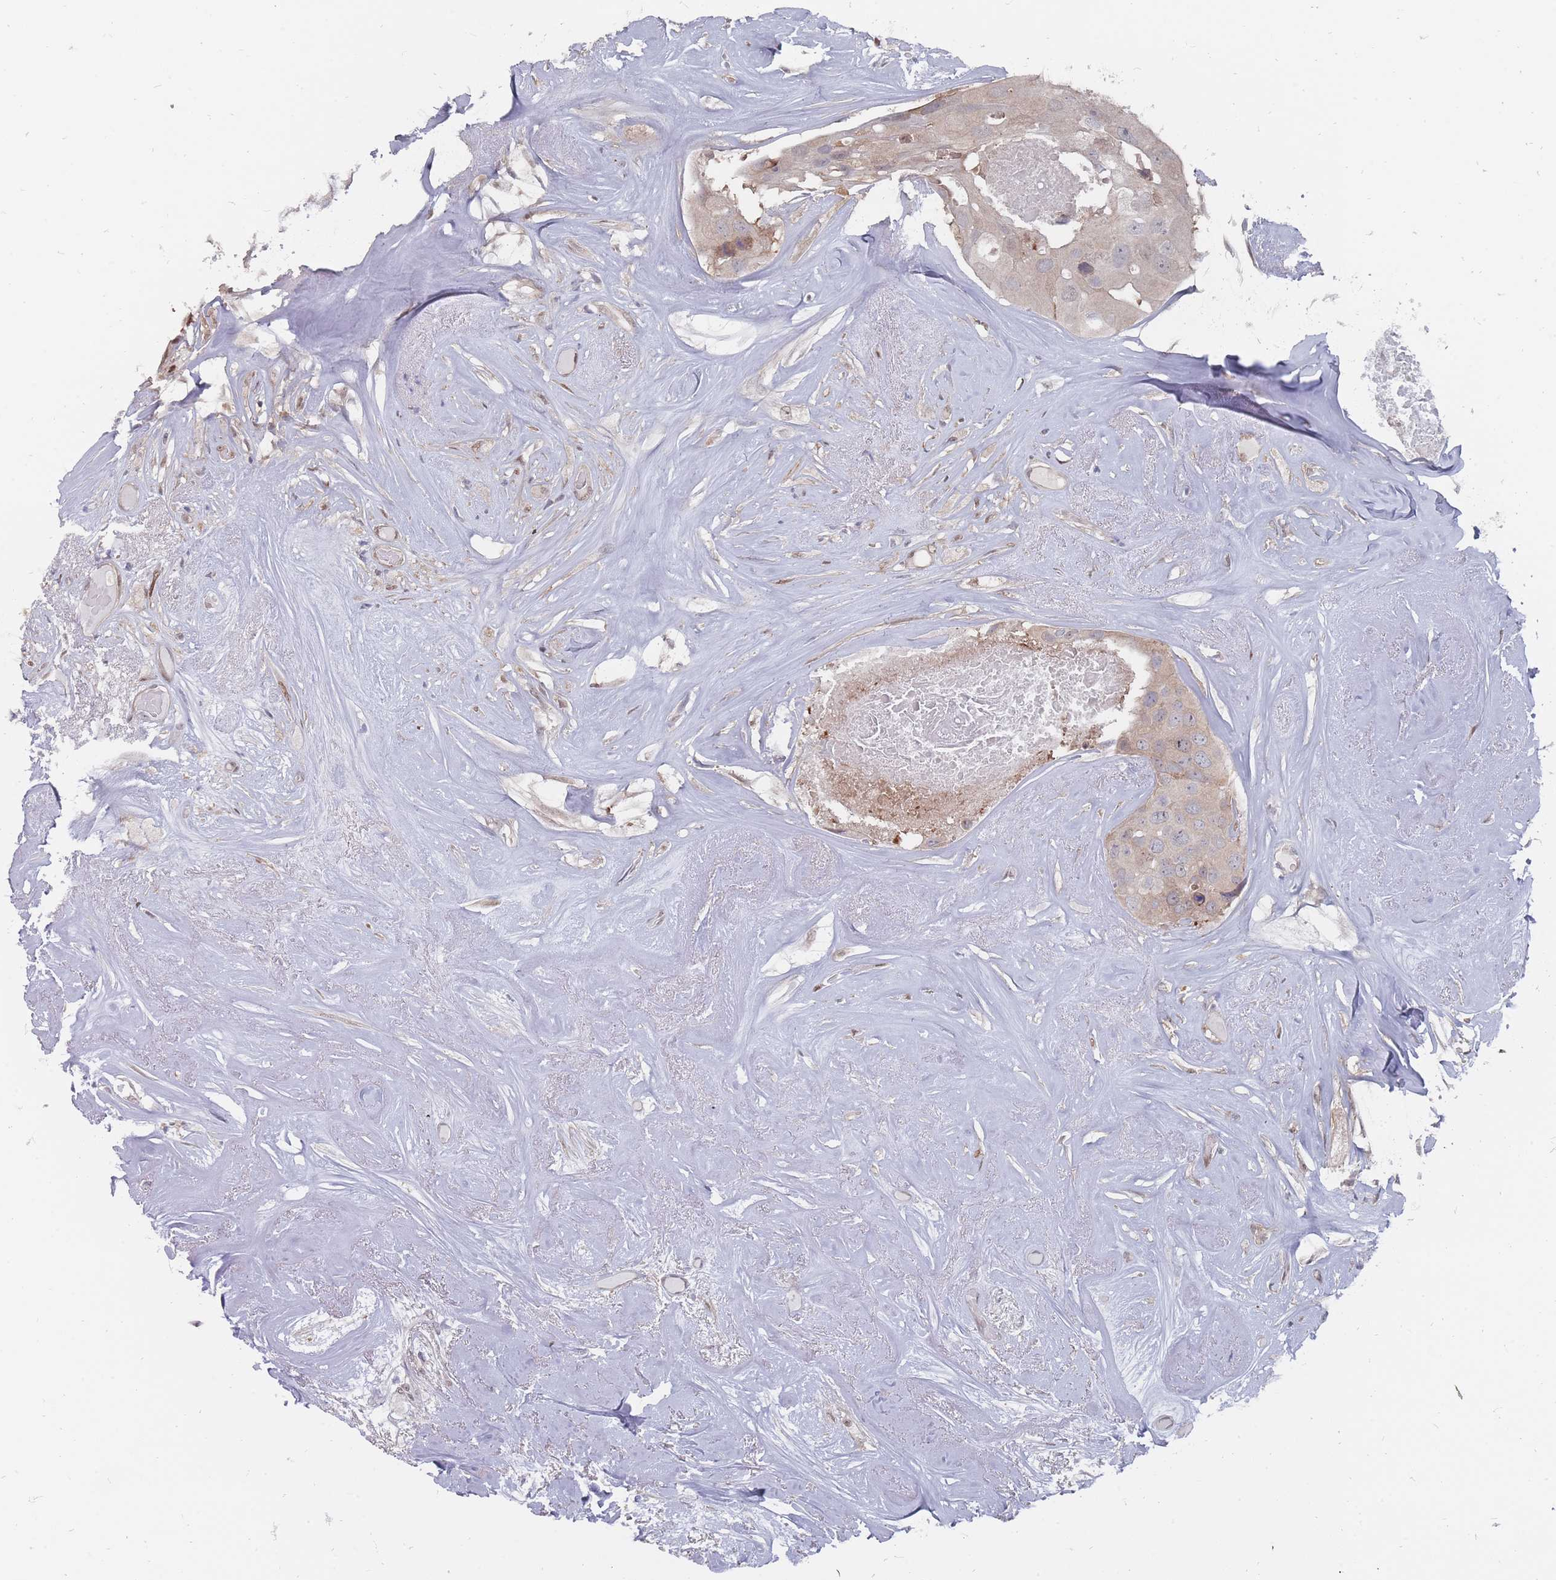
{"staining": {"intensity": "negative", "quantity": "none", "location": "none"}, "tissue": "head and neck cancer", "cell_type": "Tumor cells", "image_type": "cancer", "snomed": [{"axis": "morphology", "description": "Adenocarcinoma, NOS"}, {"axis": "morphology", "description": "Adenocarcinoma, metastatic, NOS"}, {"axis": "topography", "description": "Head-Neck"}], "caption": "Tumor cells show no significant staining in head and neck cancer.", "gene": "NKD1", "patient": {"sex": "male", "age": 75}}